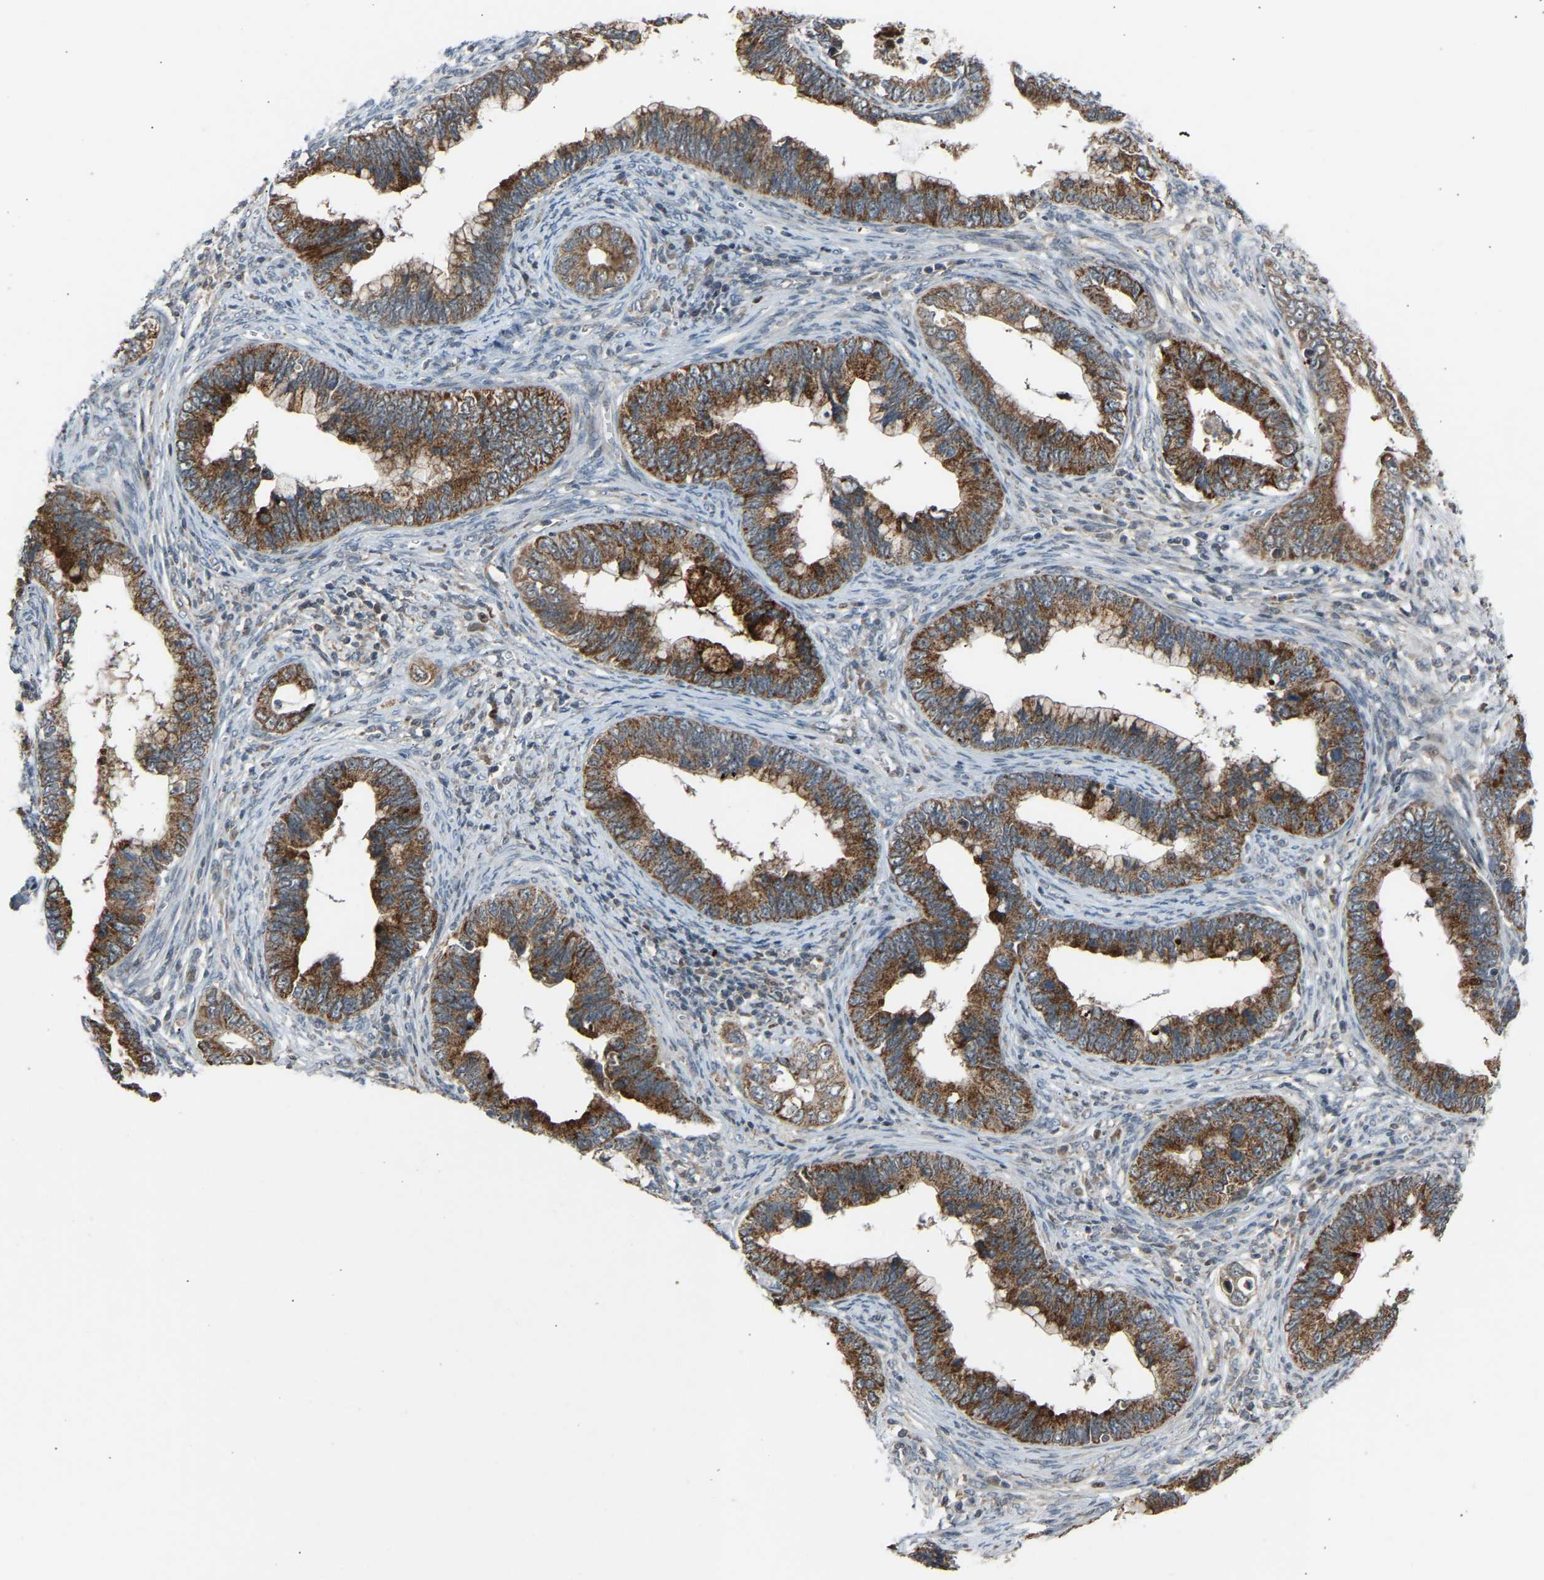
{"staining": {"intensity": "moderate", "quantity": ">75%", "location": "cytoplasmic/membranous"}, "tissue": "cervical cancer", "cell_type": "Tumor cells", "image_type": "cancer", "snomed": [{"axis": "morphology", "description": "Adenocarcinoma, NOS"}, {"axis": "topography", "description": "Cervix"}], "caption": "Protein expression analysis of human cervical adenocarcinoma reveals moderate cytoplasmic/membranous expression in approximately >75% of tumor cells. The staining was performed using DAB (3,3'-diaminobenzidine), with brown indicating positive protein expression. Nuclei are stained blue with hematoxylin.", "gene": "SLIRP", "patient": {"sex": "female", "age": 44}}